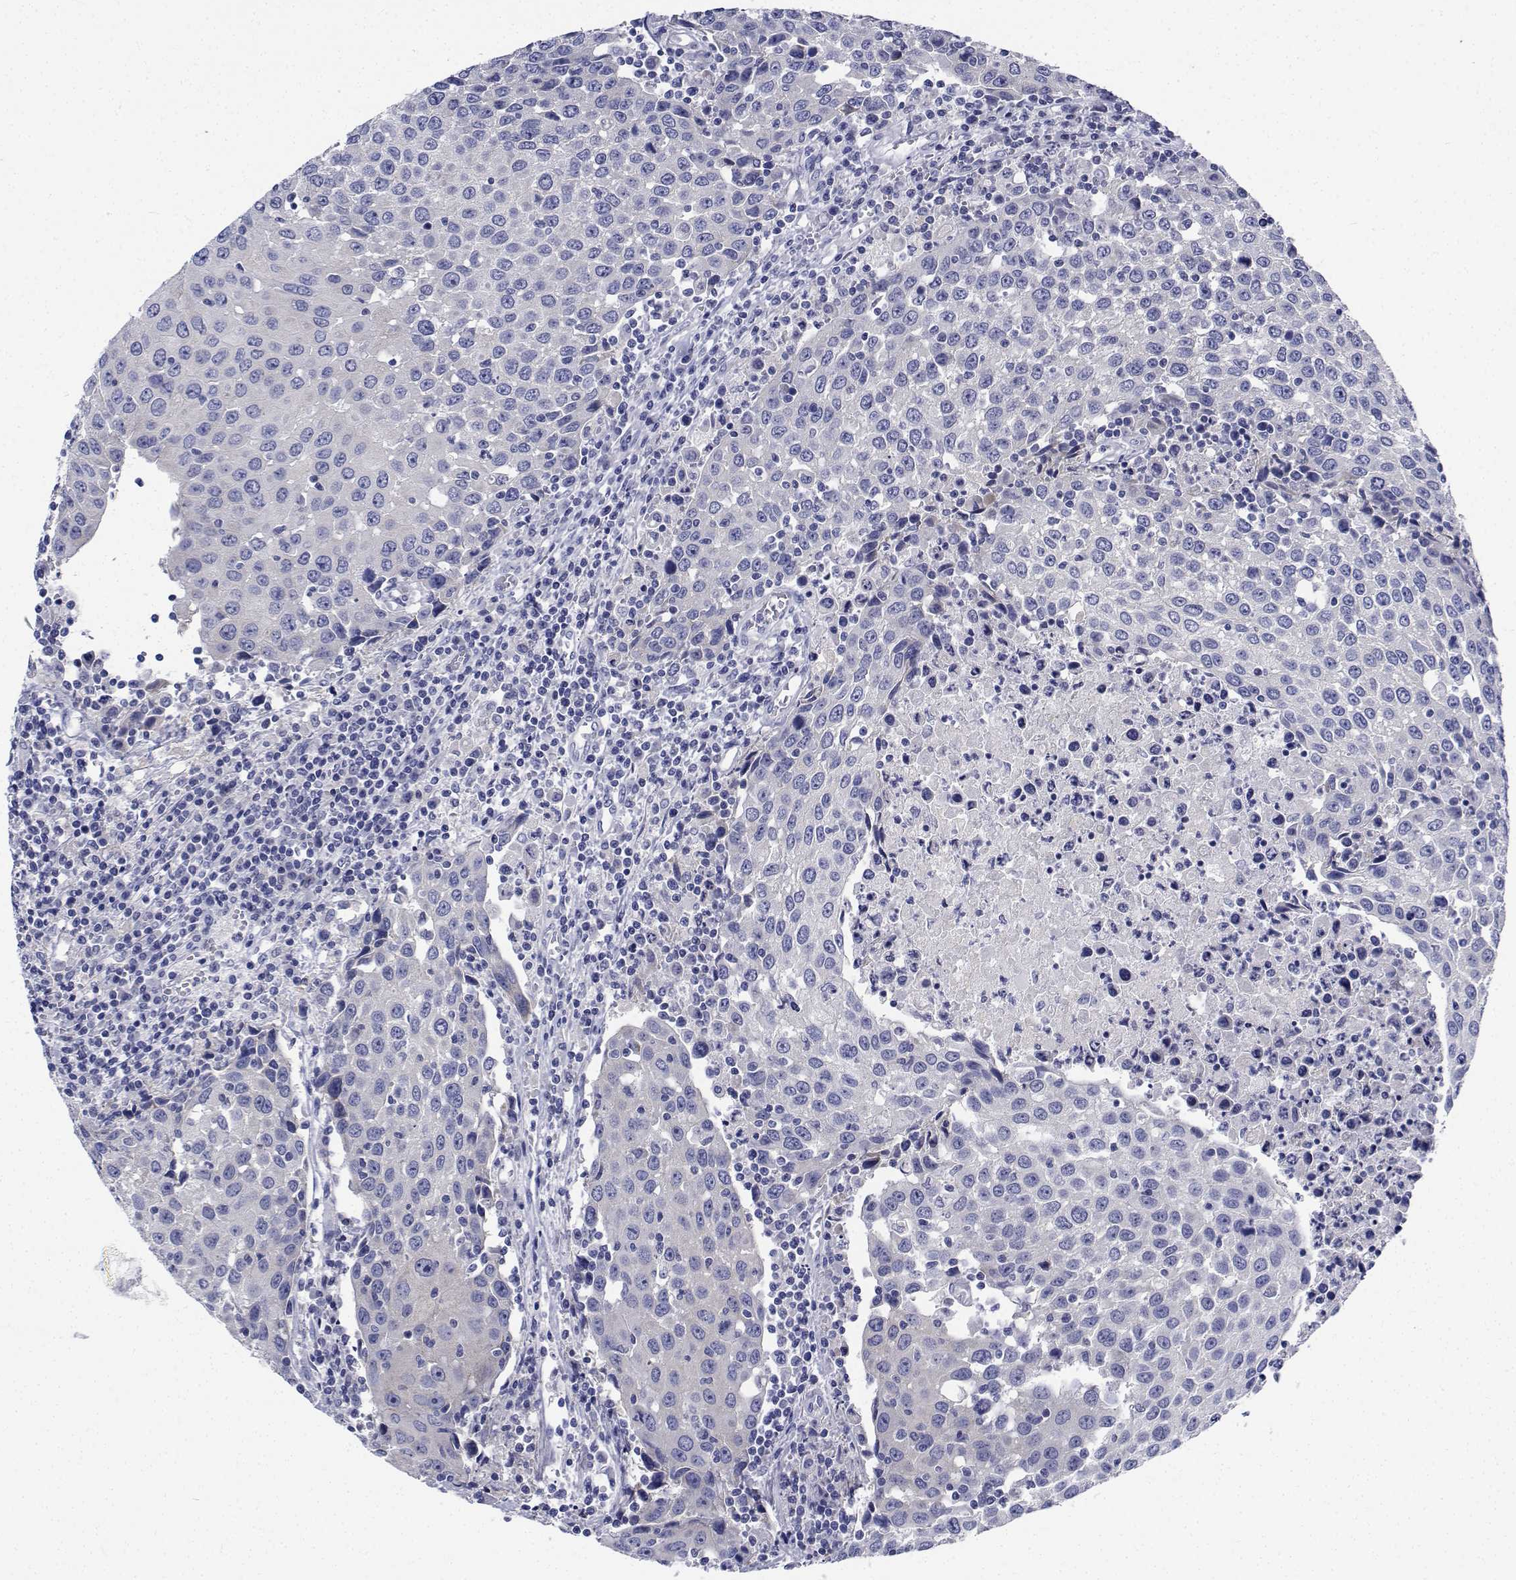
{"staining": {"intensity": "negative", "quantity": "none", "location": "none"}, "tissue": "urothelial cancer", "cell_type": "Tumor cells", "image_type": "cancer", "snomed": [{"axis": "morphology", "description": "Urothelial carcinoma, High grade"}, {"axis": "topography", "description": "Urinary bladder"}], "caption": "IHC of human high-grade urothelial carcinoma displays no staining in tumor cells.", "gene": "CDHR3", "patient": {"sex": "female", "age": 85}}